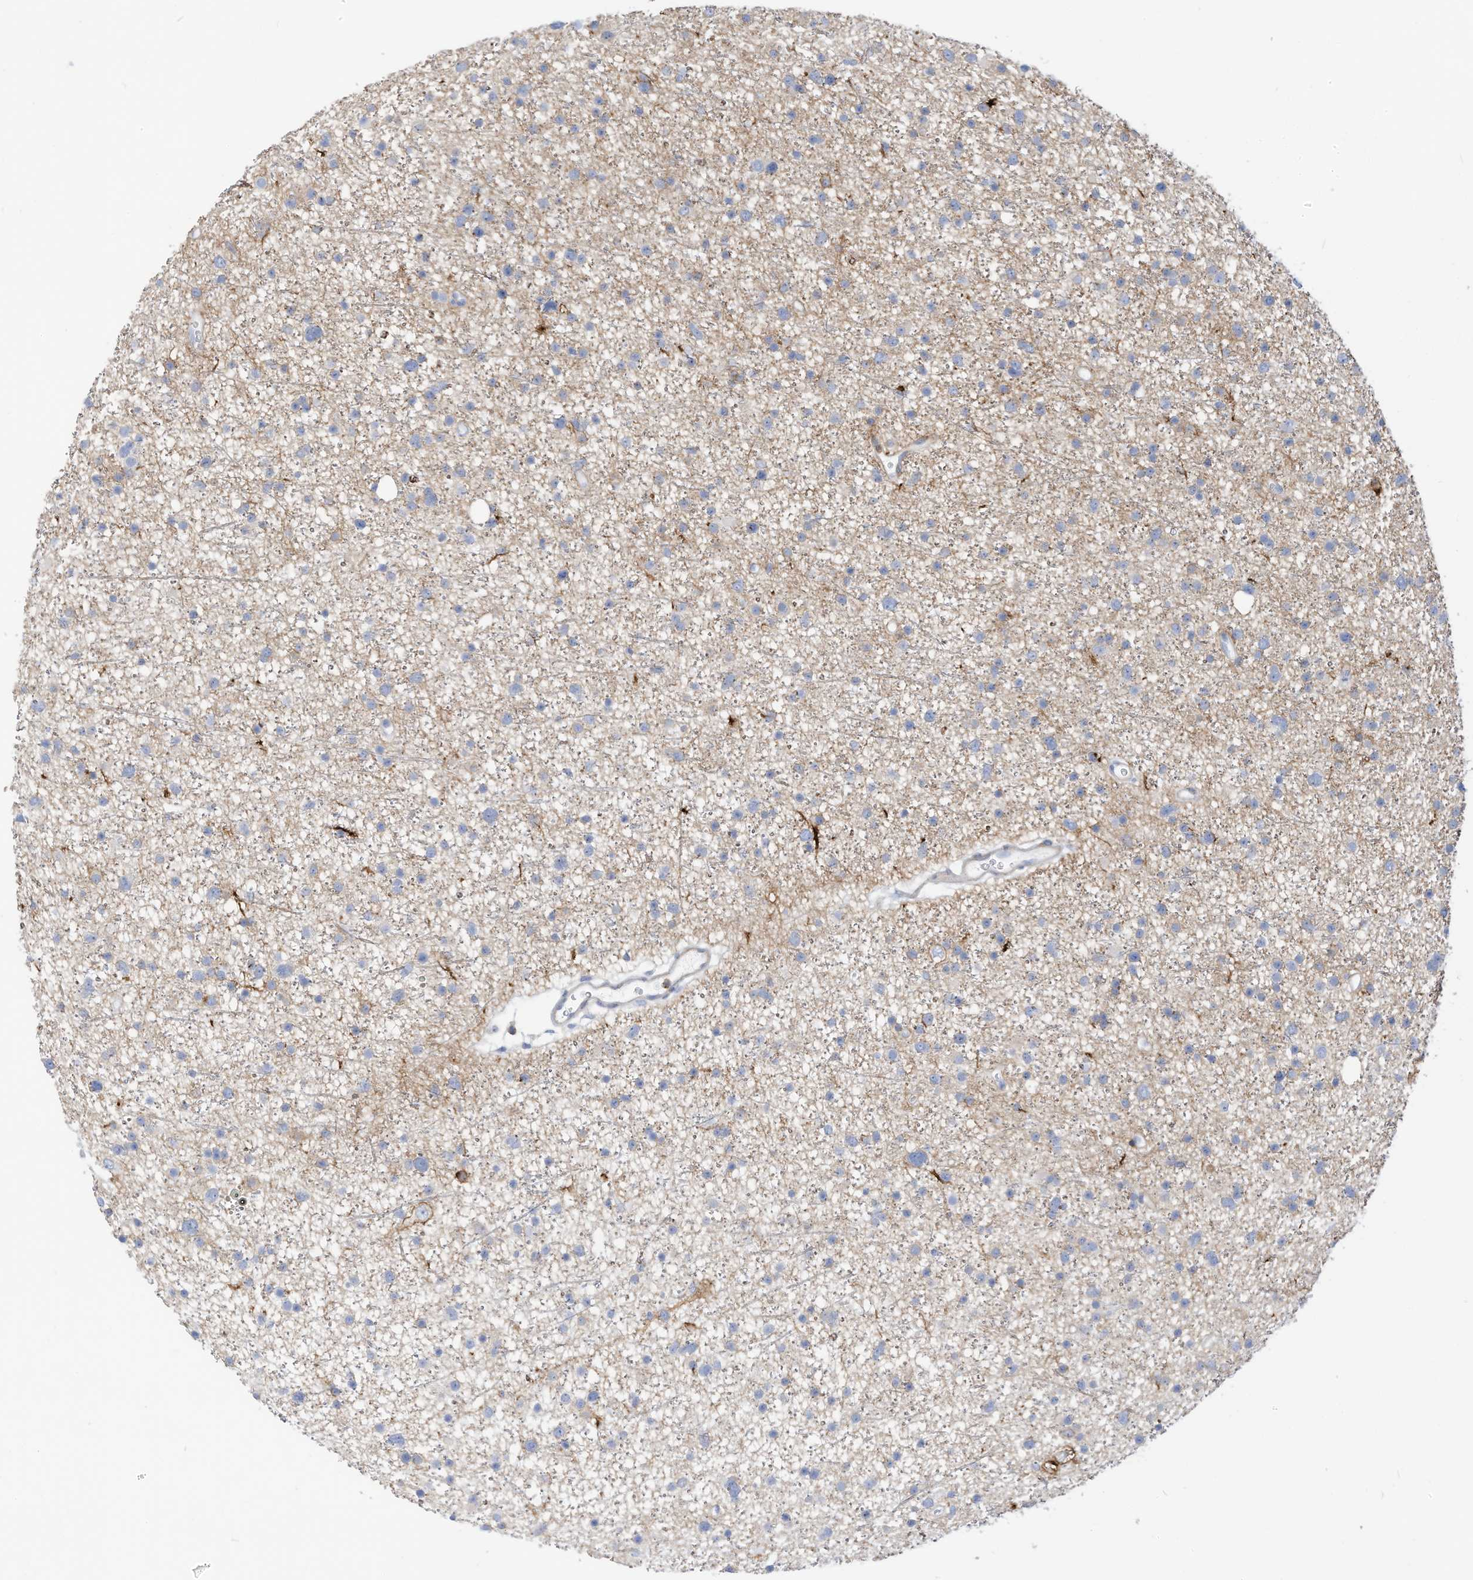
{"staining": {"intensity": "negative", "quantity": "none", "location": "none"}, "tissue": "glioma", "cell_type": "Tumor cells", "image_type": "cancer", "snomed": [{"axis": "morphology", "description": "Glioma, malignant, Low grade"}, {"axis": "topography", "description": "Cerebral cortex"}], "caption": "DAB (3,3'-diaminobenzidine) immunohistochemical staining of glioma displays no significant positivity in tumor cells. (DAB immunohistochemistry (IHC) with hematoxylin counter stain).", "gene": "TXNDC9", "patient": {"sex": "female", "age": 39}}